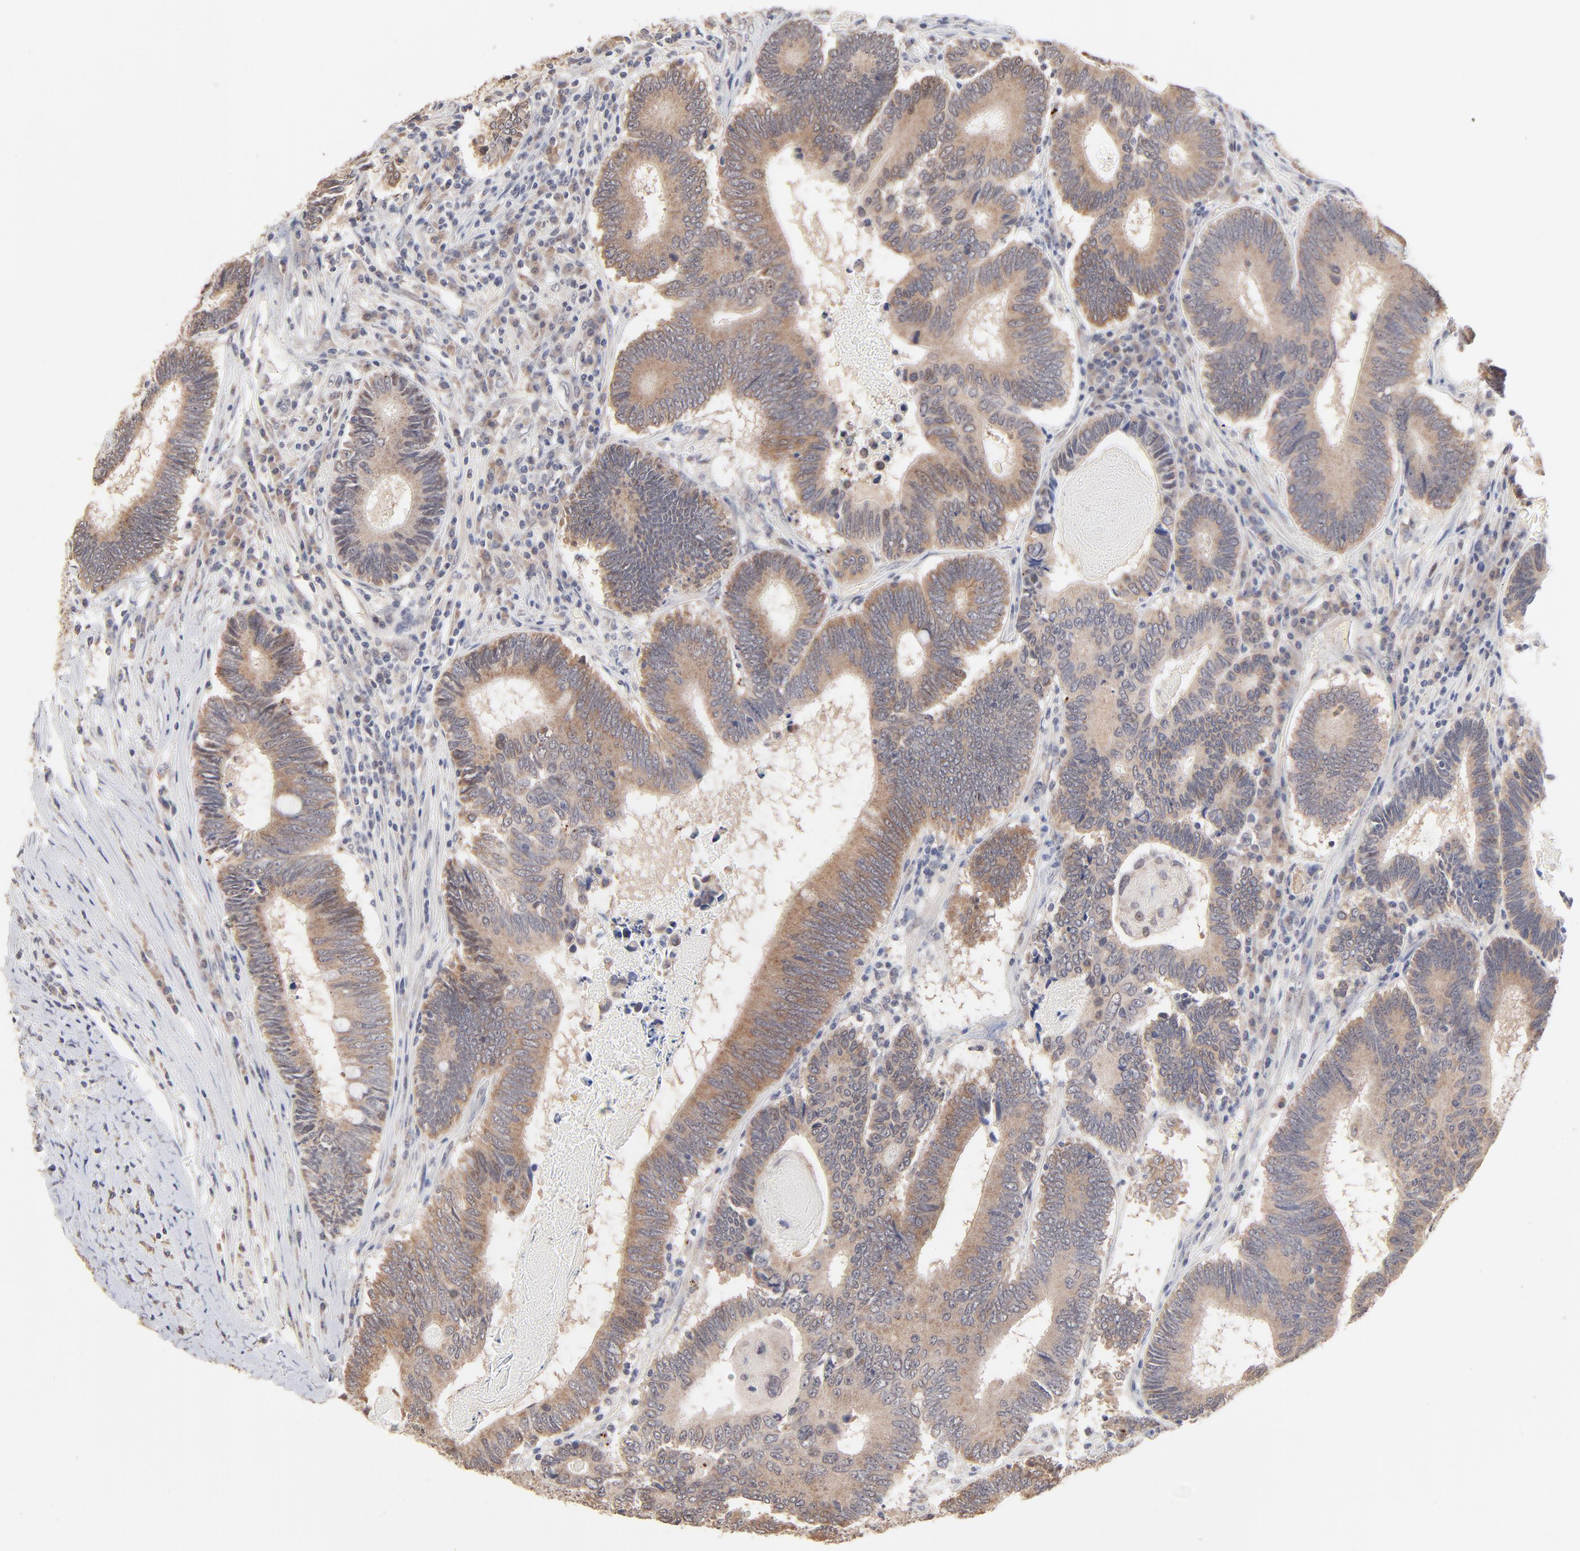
{"staining": {"intensity": "moderate", "quantity": ">75%", "location": "cytoplasmic/membranous"}, "tissue": "colorectal cancer", "cell_type": "Tumor cells", "image_type": "cancer", "snomed": [{"axis": "morphology", "description": "Adenocarcinoma, NOS"}, {"axis": "topography", "description": "Colon"}], "caption": "A medium amount of moderate cytoplasmic/membranous positivity is seen in approximately >75% of tumor cells in colorectal adenocarcinoma tissue.", "gene": "MSL2", "patient": {"sex": "female", "age": 78}}